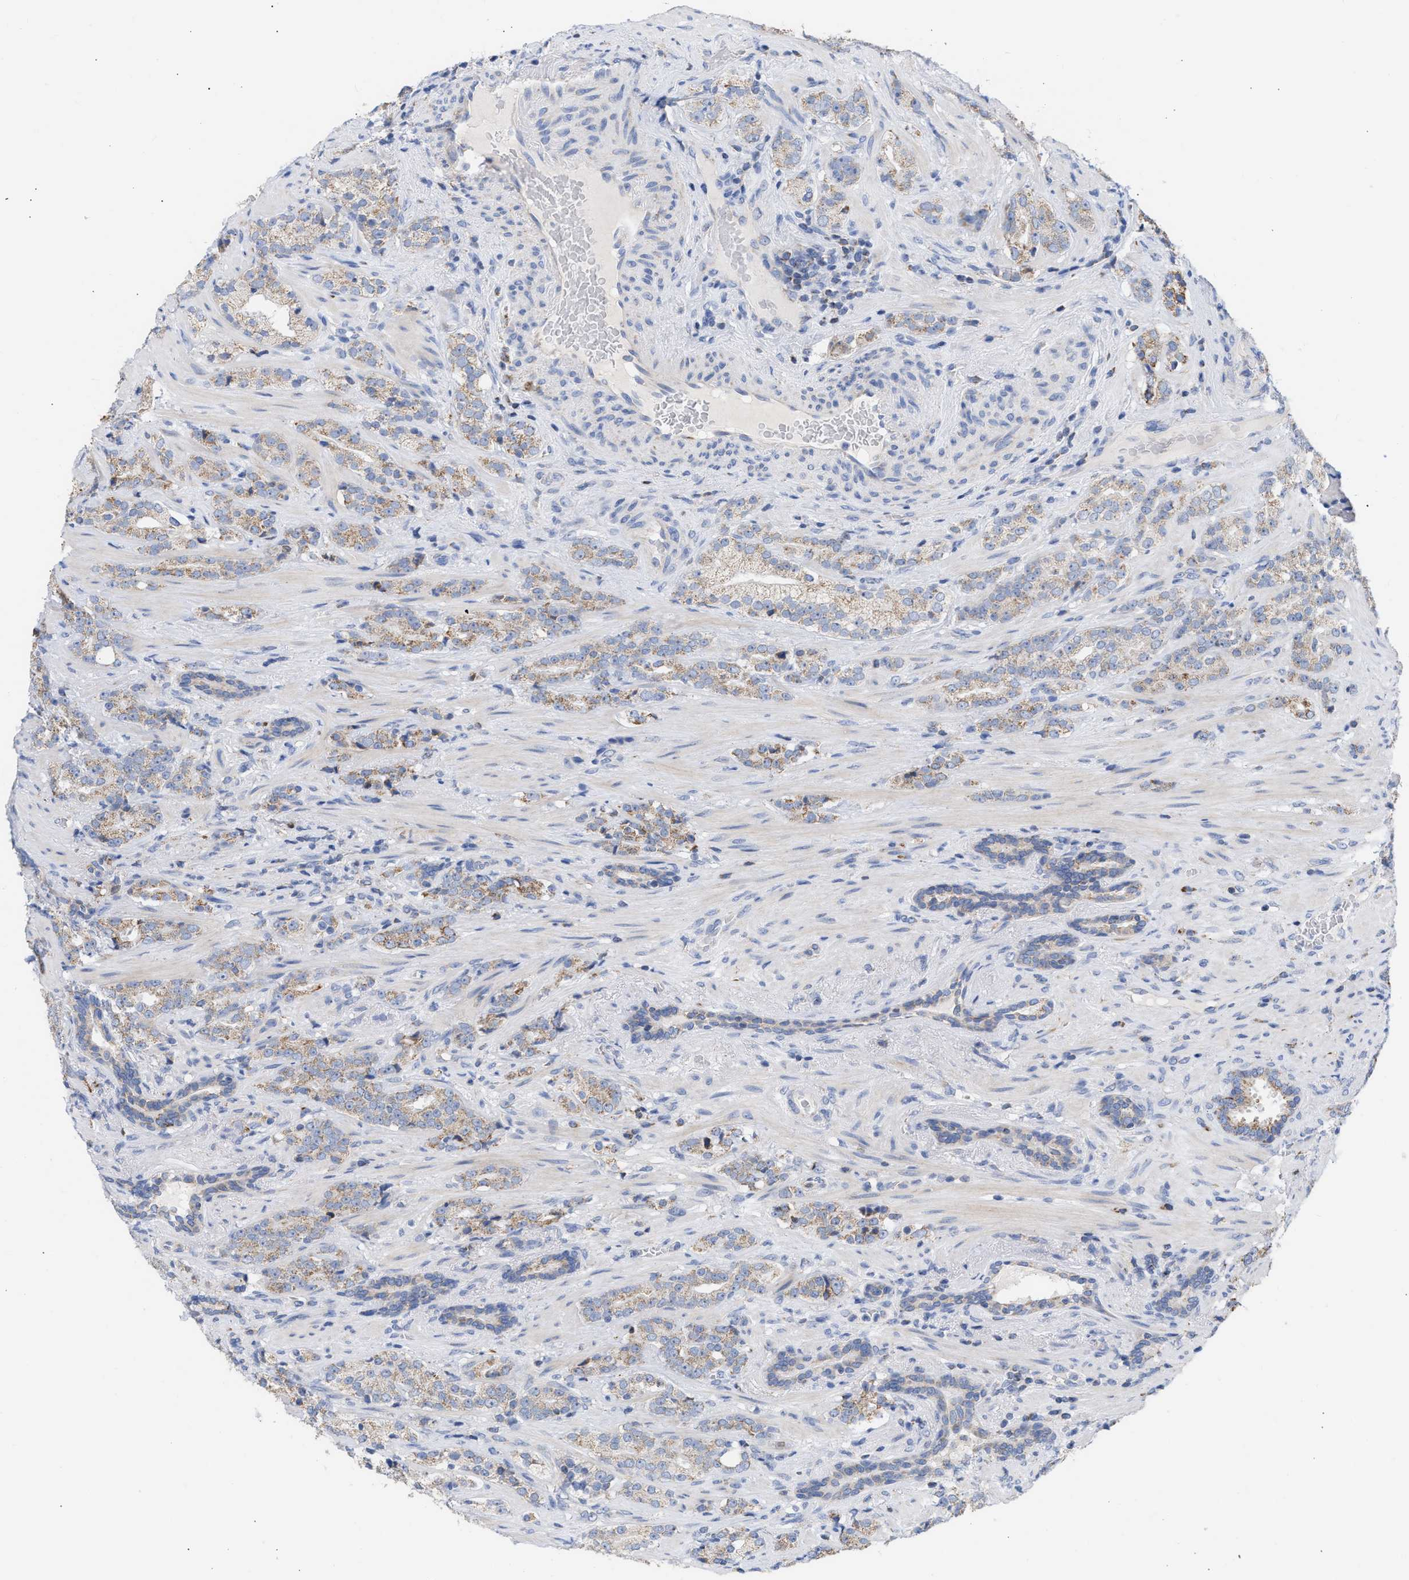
{"staining": {"intensity": "moderate", "quantity": ">75%", "location": "cytoplasmic/membranous"}, "tissue": "prostate cancer", "cell_type": "Tumor cells", "image_type": "cancer", "snomed": [{"axis": "morphology", "description": "Adenocarcinoma, High grade"}, {"axis": "topography", "description": "Prostate"}], "caption": "An IHC histopathology image of tumor tissue is shown. Protein staining in brown shows moderate cytoplasmic/membranous positivity in adenocarcinoma (high-grade) (prostate) within tumor cells.", "gene": "ACOT13", "patient": {"sex": "male", "age": 71}}